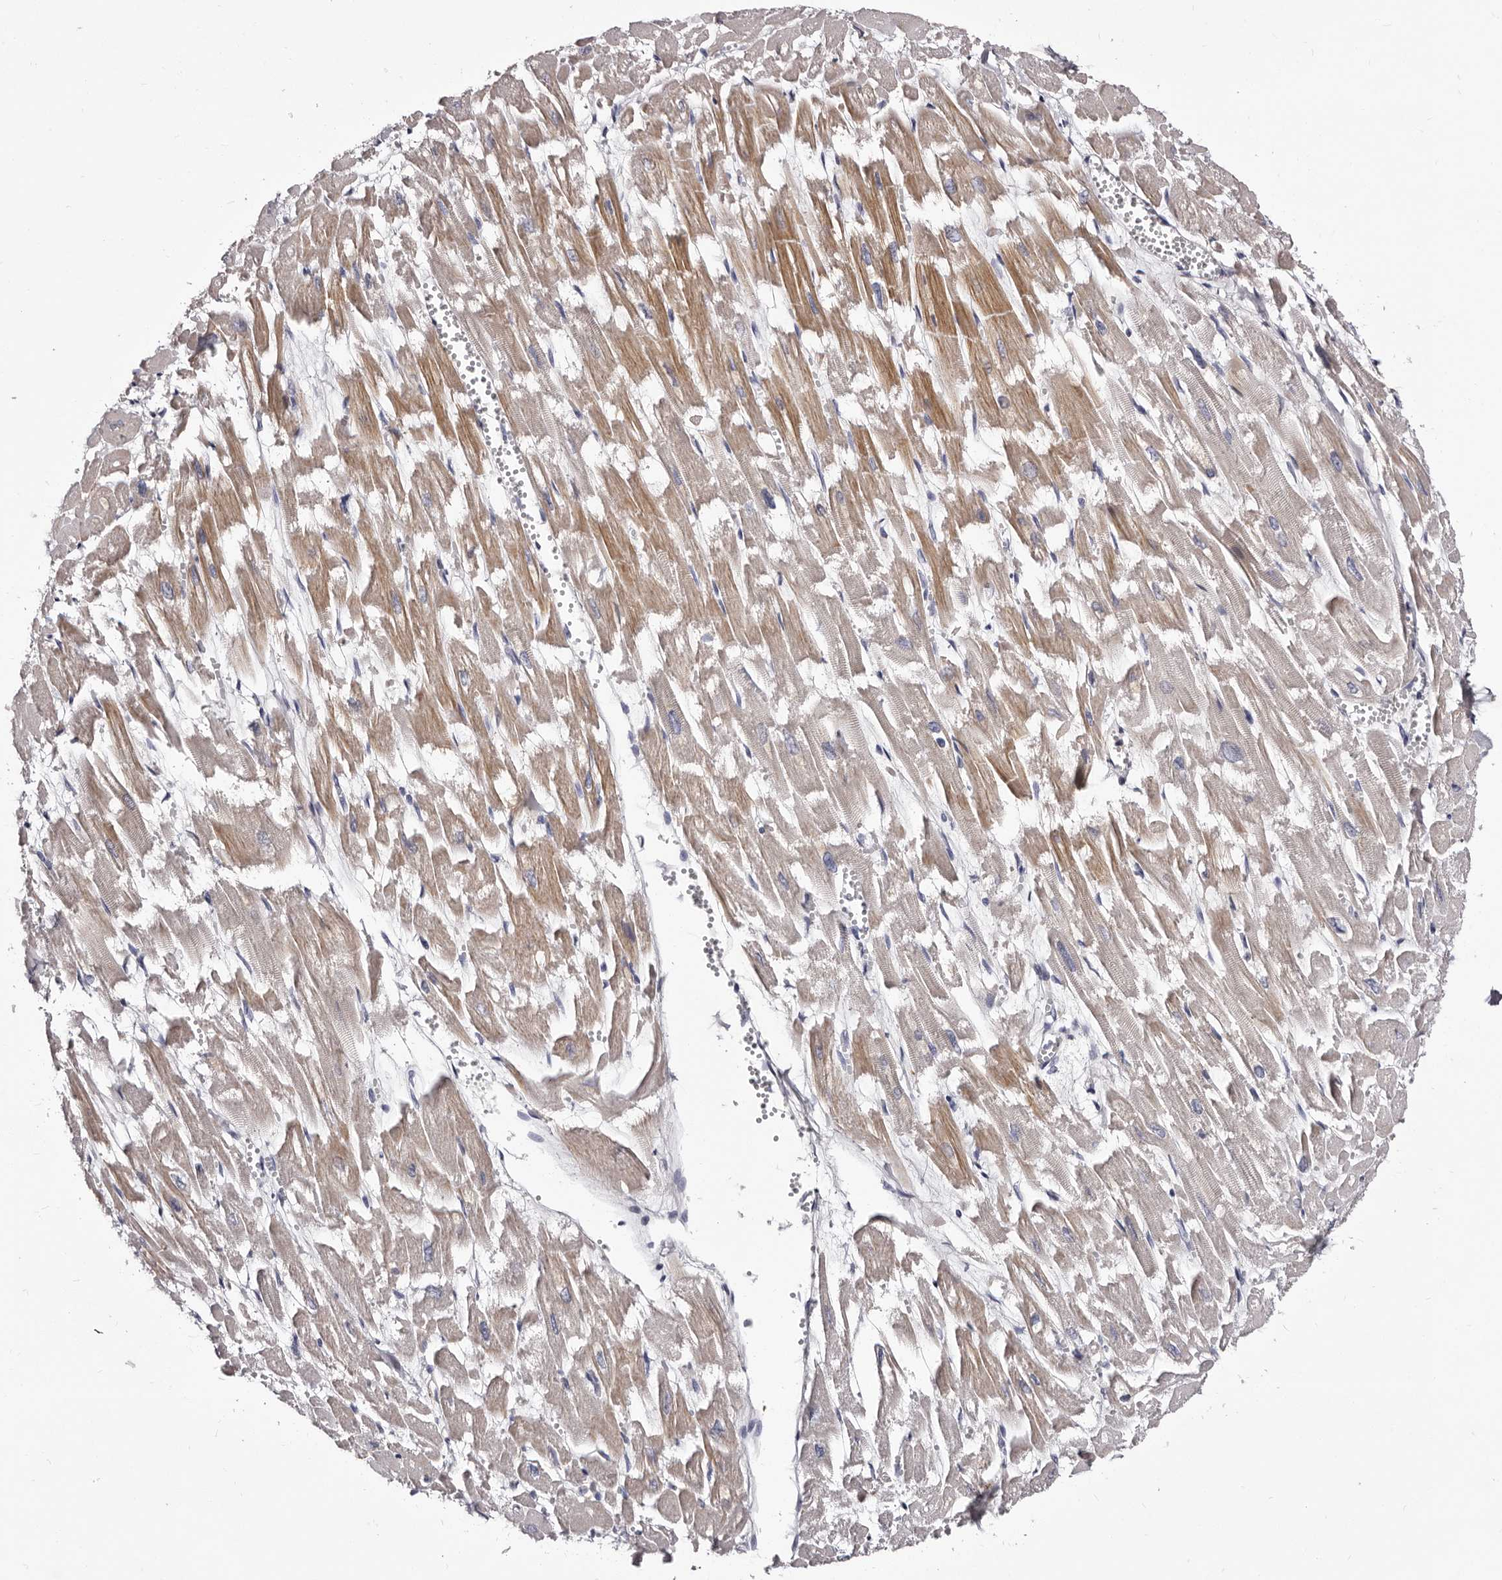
{"staining": {"intensity": "moderate", "quantity": "<25%", "location": "cytoplasmic/membranous"}, "tissue": "heart muscle", "cell_type": "Cardiomyocytes", "image_type": "normal", "snomed": [{"axis": "morphology", "description": "Normal tissue, NOS"}, {"axis": "topography", "description": "Heart"}], "caption": "Approximately <25% of cardiomyocytes in normal heart muscle show moderate cytoplasmic/membranous protein positivity as visualized by brown immunohistochemical staining.", "gene": "AUNIP", "patient": {"sex": "male", "age": 54}}